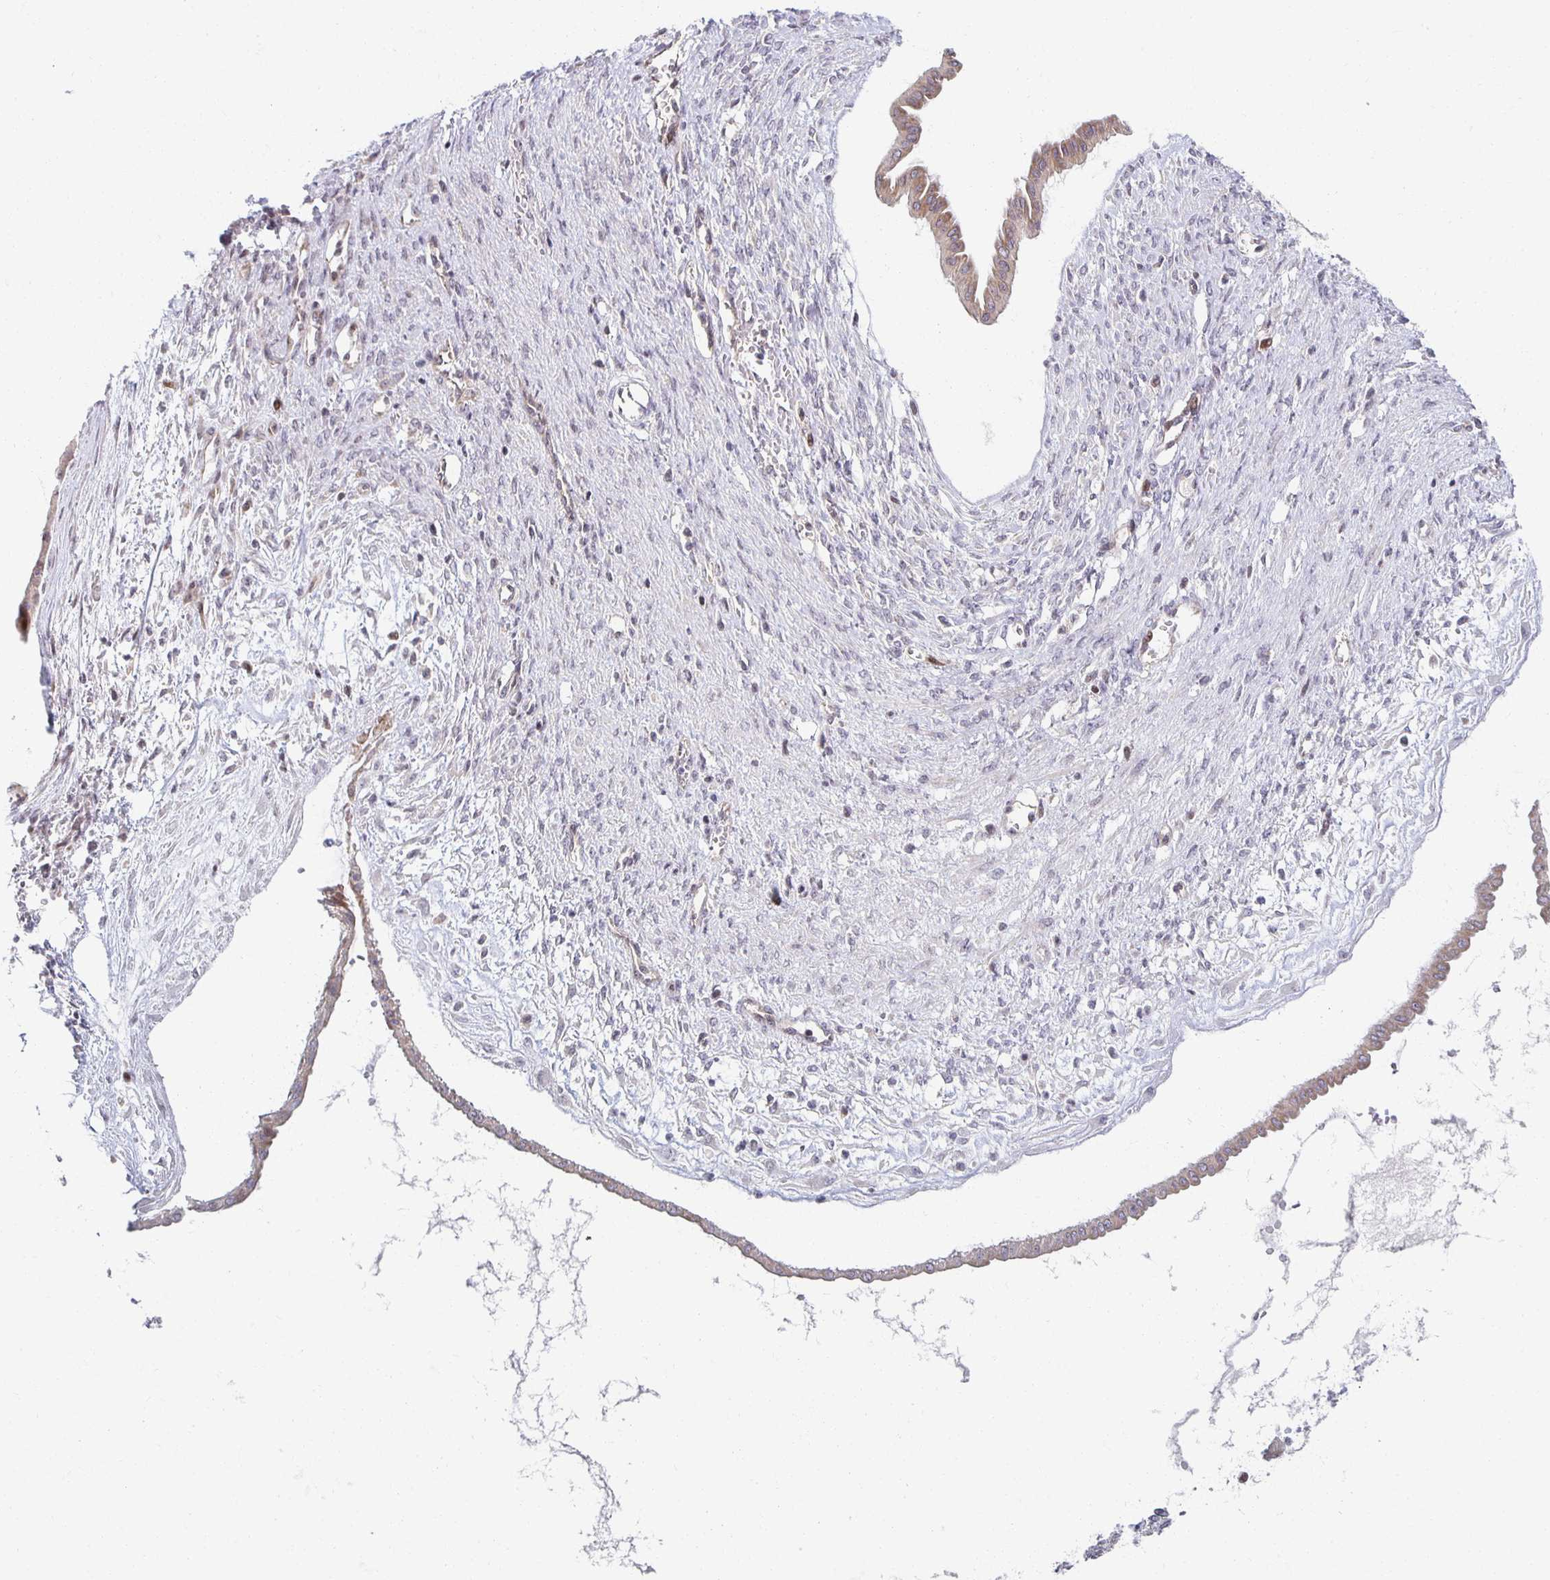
{"staining": {"intensity": "weak", "quantity": ">75%", "location": "cytoplasmic/membranous"}, "tissue": "ovarian cancer", "cell_type": "Tumor cells", "image_type": "cancer", "snomed": [{"axis": "morphology", "description": "Cystadenocarcinoma, mucinous, NOS"}, {"axis": "topography", "description": "Ovary"}], "caption": "This is a photomicrograph of immunohistochemistry staining of ovarian cancer, which shows weak positivity in the cytoplasmic/membranous of tumor cells.", "gene": "HCFC1R1", "patient": {"sex": "female", "age": 73}}